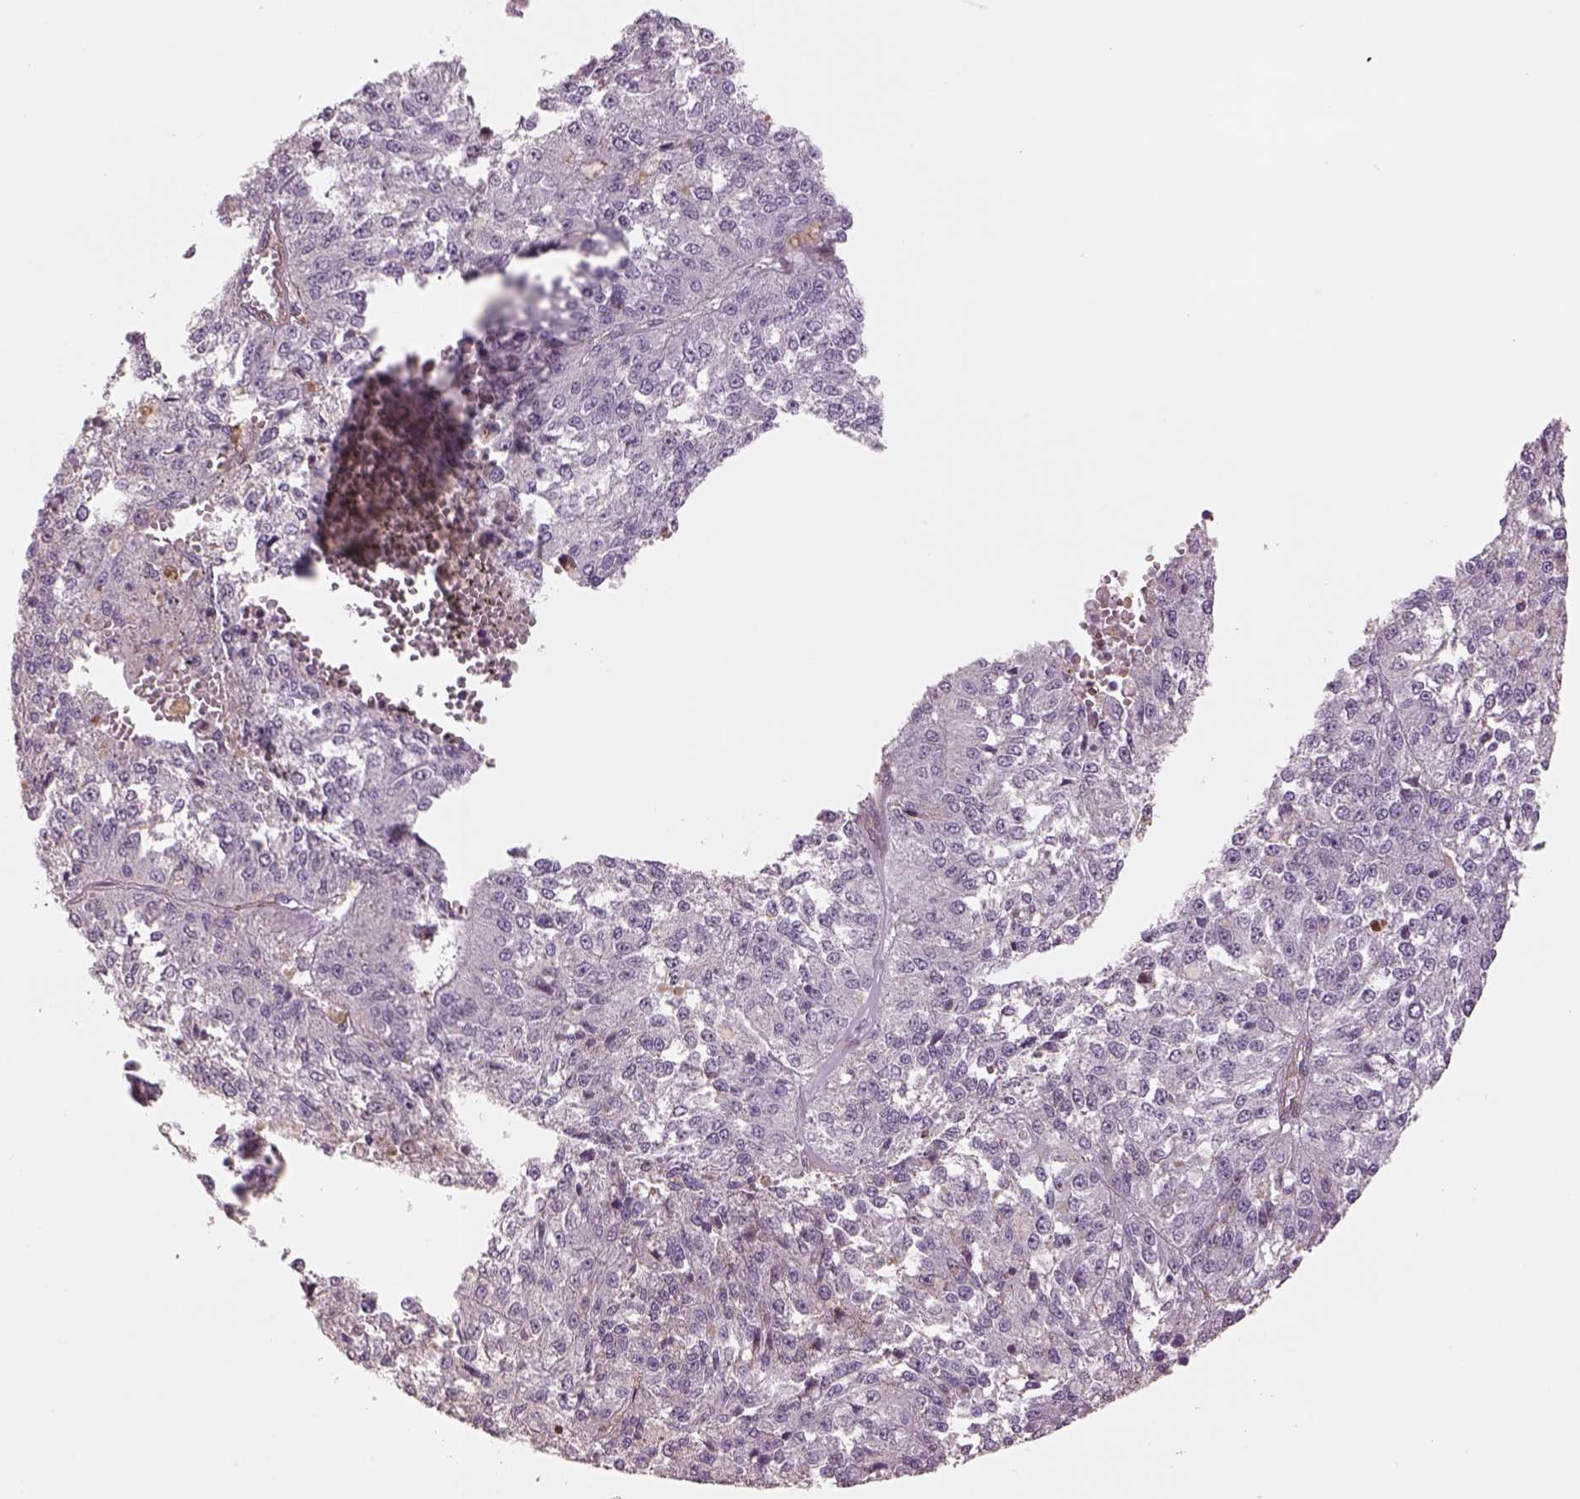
{"staining": {"intensity": "negative", "quantity": "none", "location": "none"}, "tissue": "melanoma", "cell_type": "Tumor cells", "image_type": "cancer", "snomed": [{"axis": "morphology", "description": "Malignant melanoma, Metastatic site"}, {"axis": "topography", "description": "Lymph node"}], "caption": "IHC photomicrograph of neoplastic tissue: melanoma stained with DAB (3,3'-diaminobenzidine) reveals no significant protein positivity in tumor cells.", "gene": "LIN7A", "patient": {"sex": "female", "age": 64}}